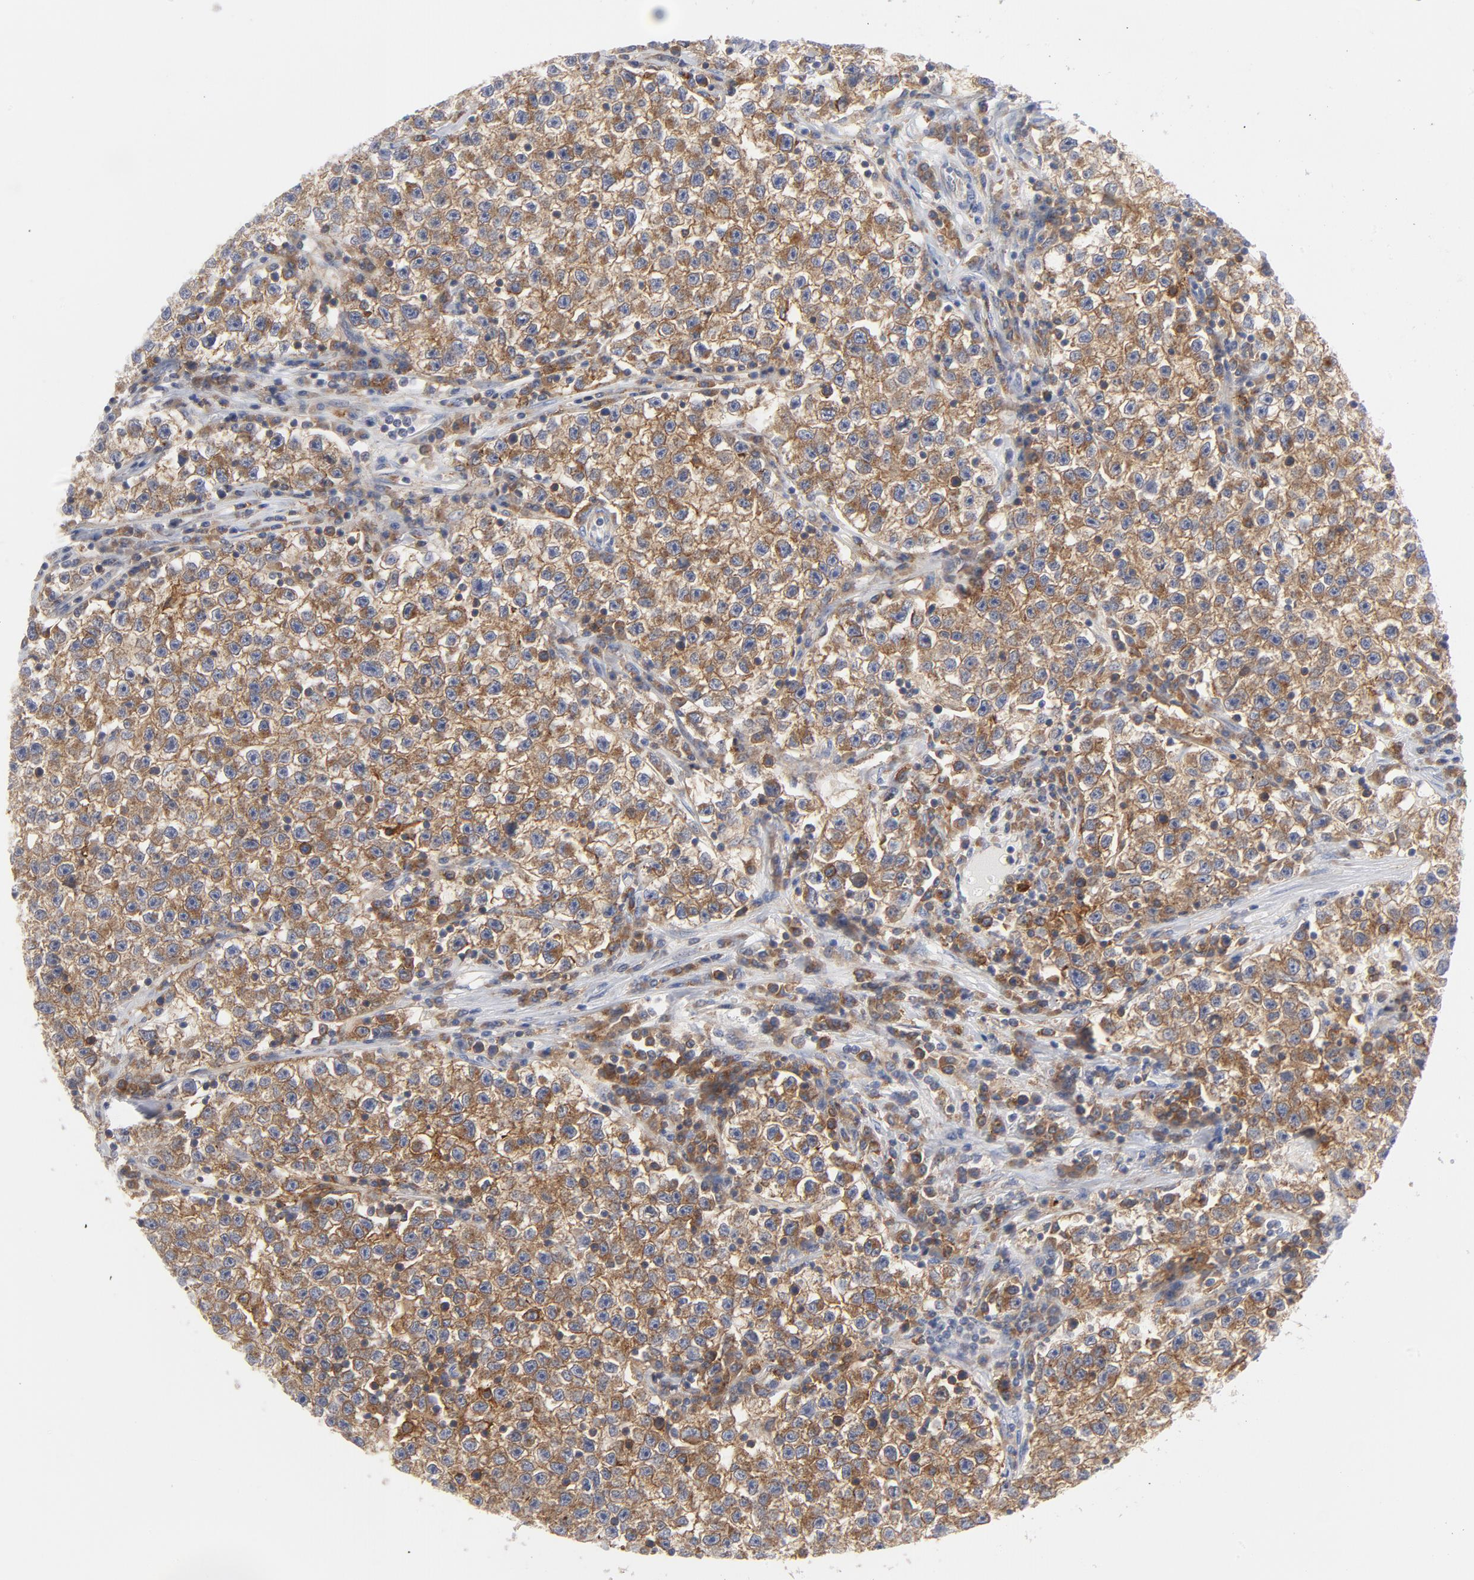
{"staining": {"intensity": "strong", "quantity": "25%-75%", "location": "cytoplasmic/membranous"}, "tissue": "testis cancer", "cell_type": "Tumor cells", "image_type": "cancer", "snomed": [{"axis": "morphology", "description": "Seminoma, NOS"}, {"axis": "topography", "description": "Testis"}], "caption": "Strong cytoplasmic/membranous expression is present in about 25%-75% of tumor cells in testis cancer. The staining was performed using DAB (3,3'-diaminobenzidine) to visualize the protein expression in brown, while the nuclei were stained in blue with hematoxylin (Magnification: 20x).", "gene": "CD86", "patient": {"sex": "male", "age": 22}}